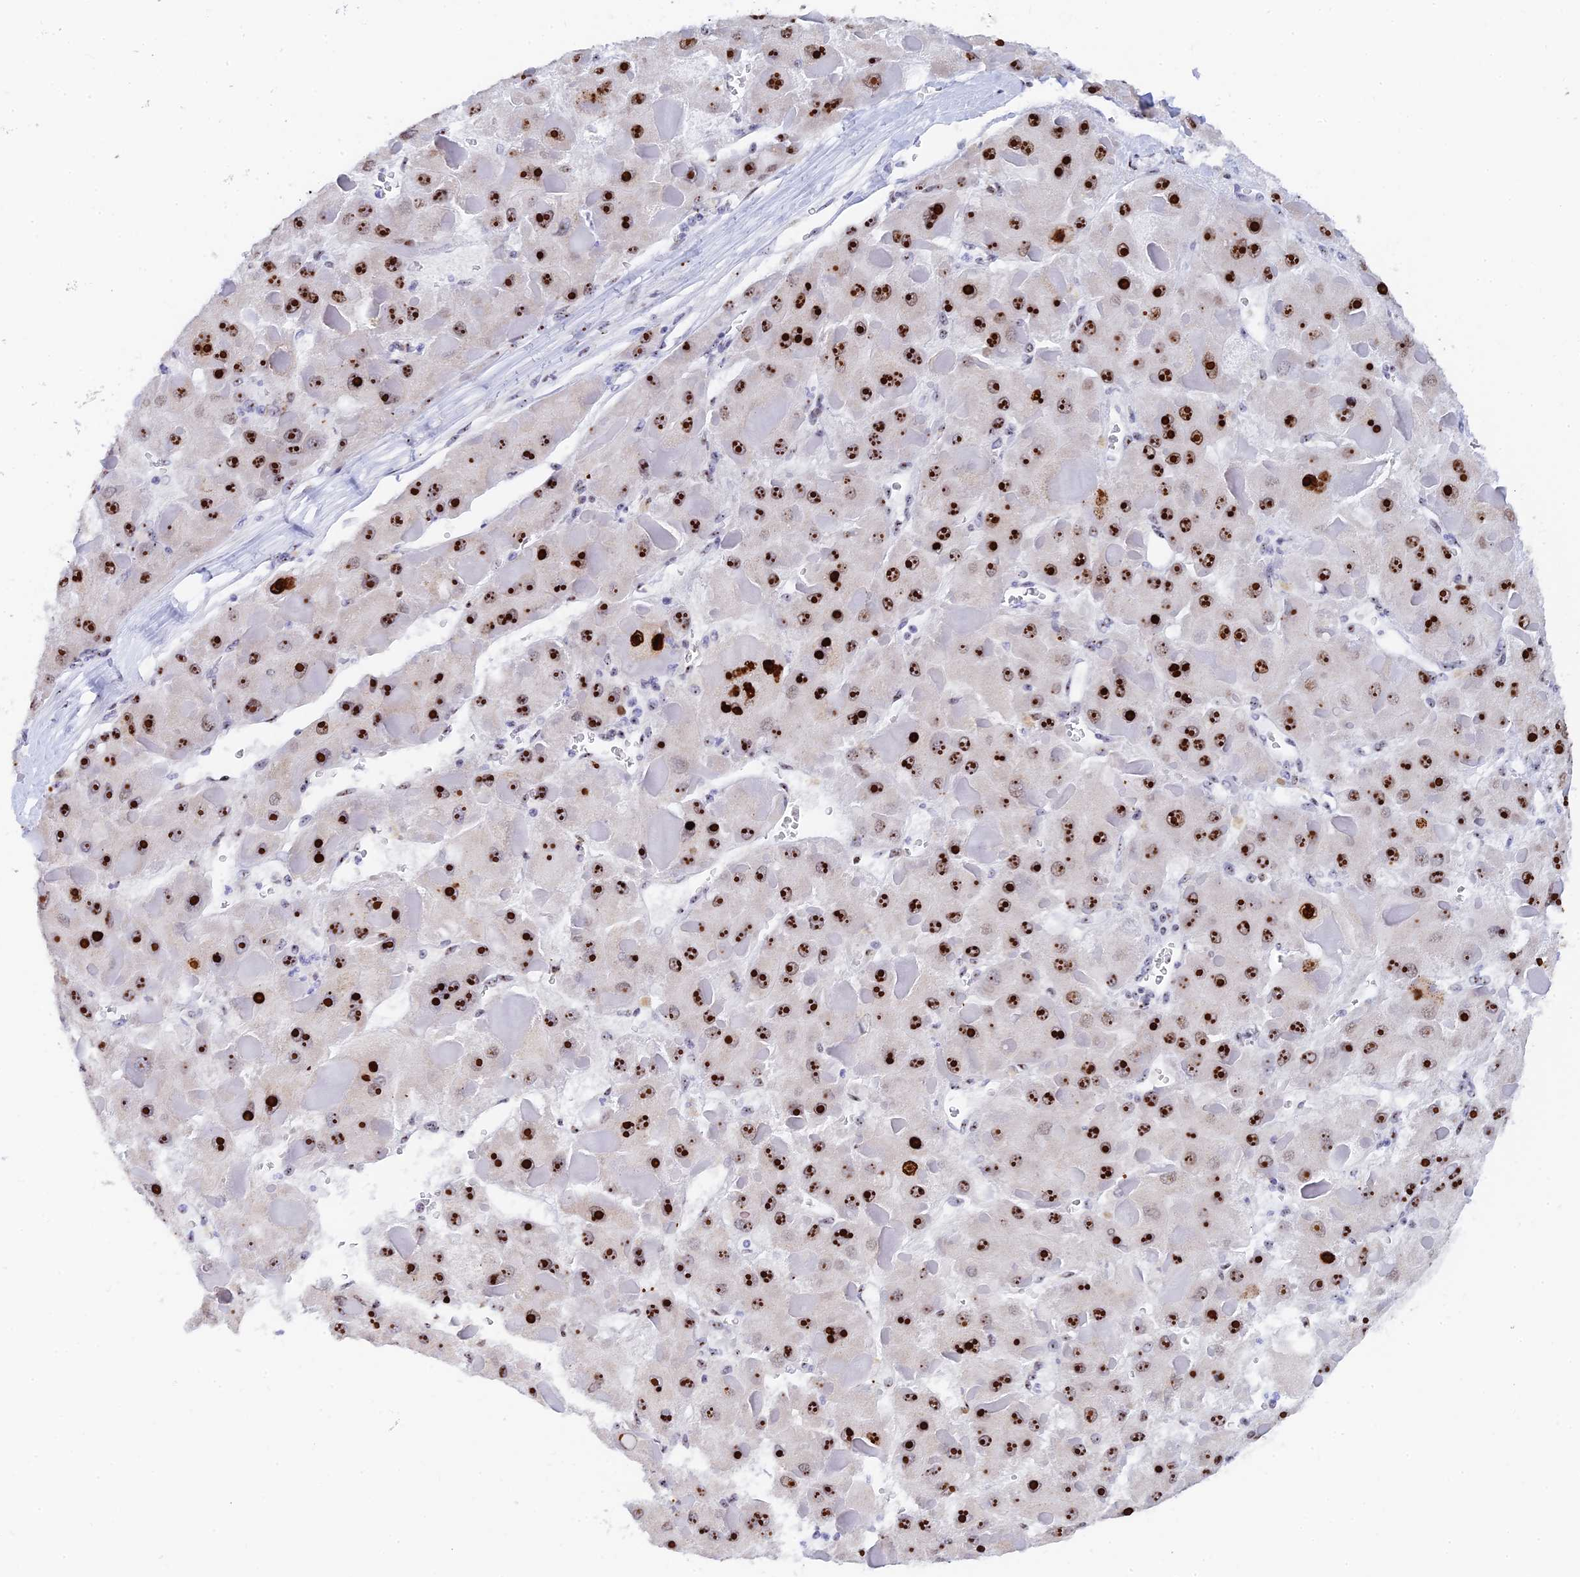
{"staining": {"intensity": "strong", "quantity": ">75%", "location": "nuclear"}, "tissue": "liver cancer", "cell_type": "Tumor cells", "image_type": "cancer", "snomed": [{"axis": "morphology", "description": "Carcinoma, Hepatocellular, NOS"}, {"axis": "topography", "description": "Liver"}], "caption": "Strong nuclear positivity is present in approximately >75% of tumor cells in hepatocellular carcinoma (liver).", "gene": "RSL1D1", "patient": {"sex": "female", "age": 73}}